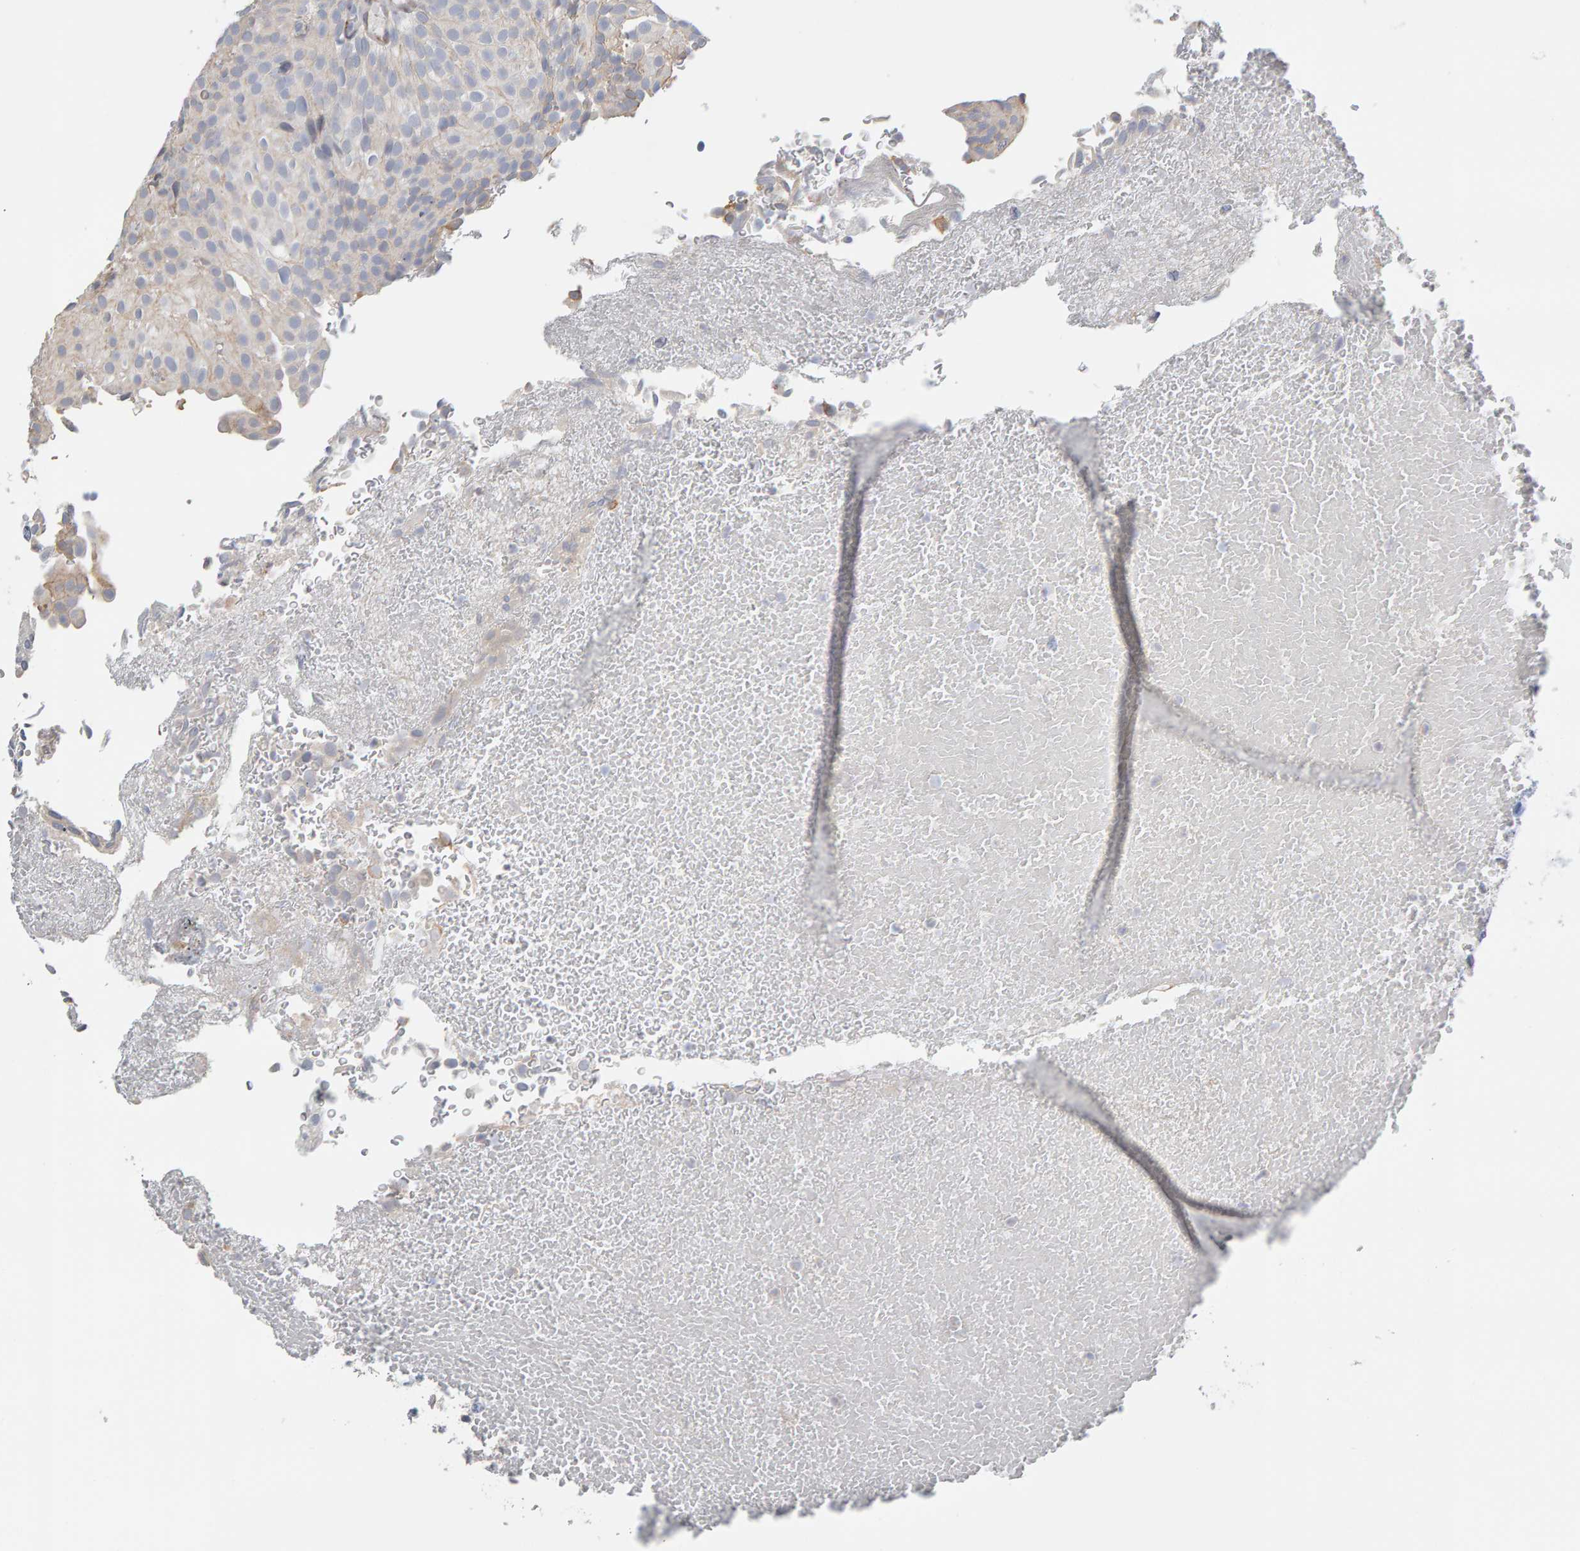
{"staining": {"intensity": "weak", "quantity": "25%-75%", "location": "cytoplasmic/membranous"}, "tissue": "urothelial cancer", "cell_type": "Tumor cells", "image_type": "cancer", "snomed": [{"axis": "morphology", "description": "Urothelial carcinoma, Low grade"}, {"axis": "topography", "description": "Urinary bladder"}], "caption": "Weak cytoplasmic/membranous positivity for a protein is identified in about 25%-75% of tumor cells of urothelial cancer using immunohistochemistry.", "gene": "ENGASE", "patient": {"sex": "male", "age": 78}}